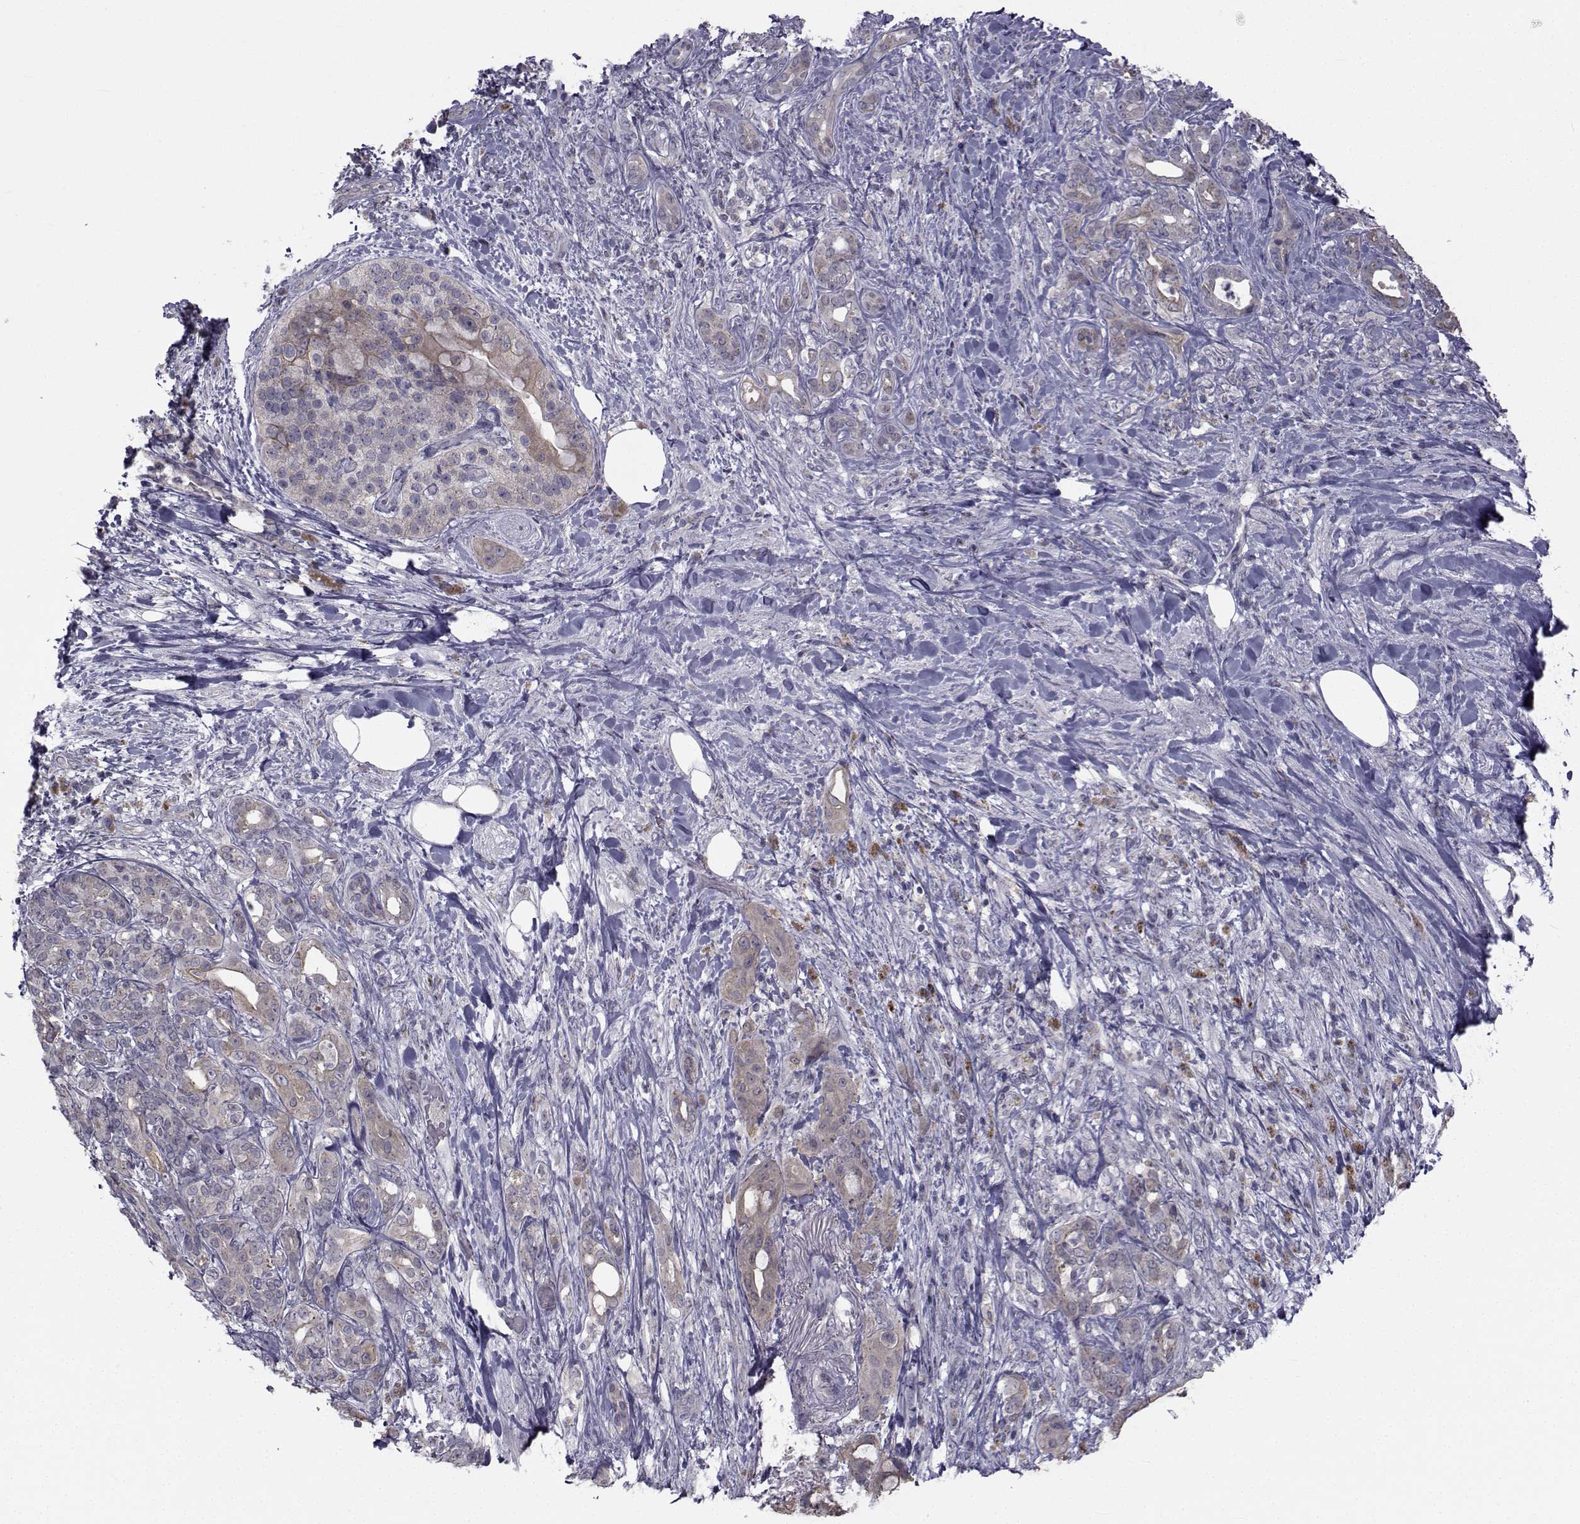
{"staining": {"intensity": "negative", "quantity": "none", "location": "none"}, "tissue": "pancreatic cancer", "cell_type": "Tumor cells", "image_type": "cancer", "snomed": [{"axis": "morphology", "description": "Adenocarcinoma, NOS"}, {"axis": "topography", "description": "Pancreas"}], "caption": "This is an immunohistochemistry (IHC) photomicrograph of adenocarcinoma (pancreatic). There is no expression in tumor cells.", "gene": "ANGPT1", "patient": {"sex": "male", "age": 71}}